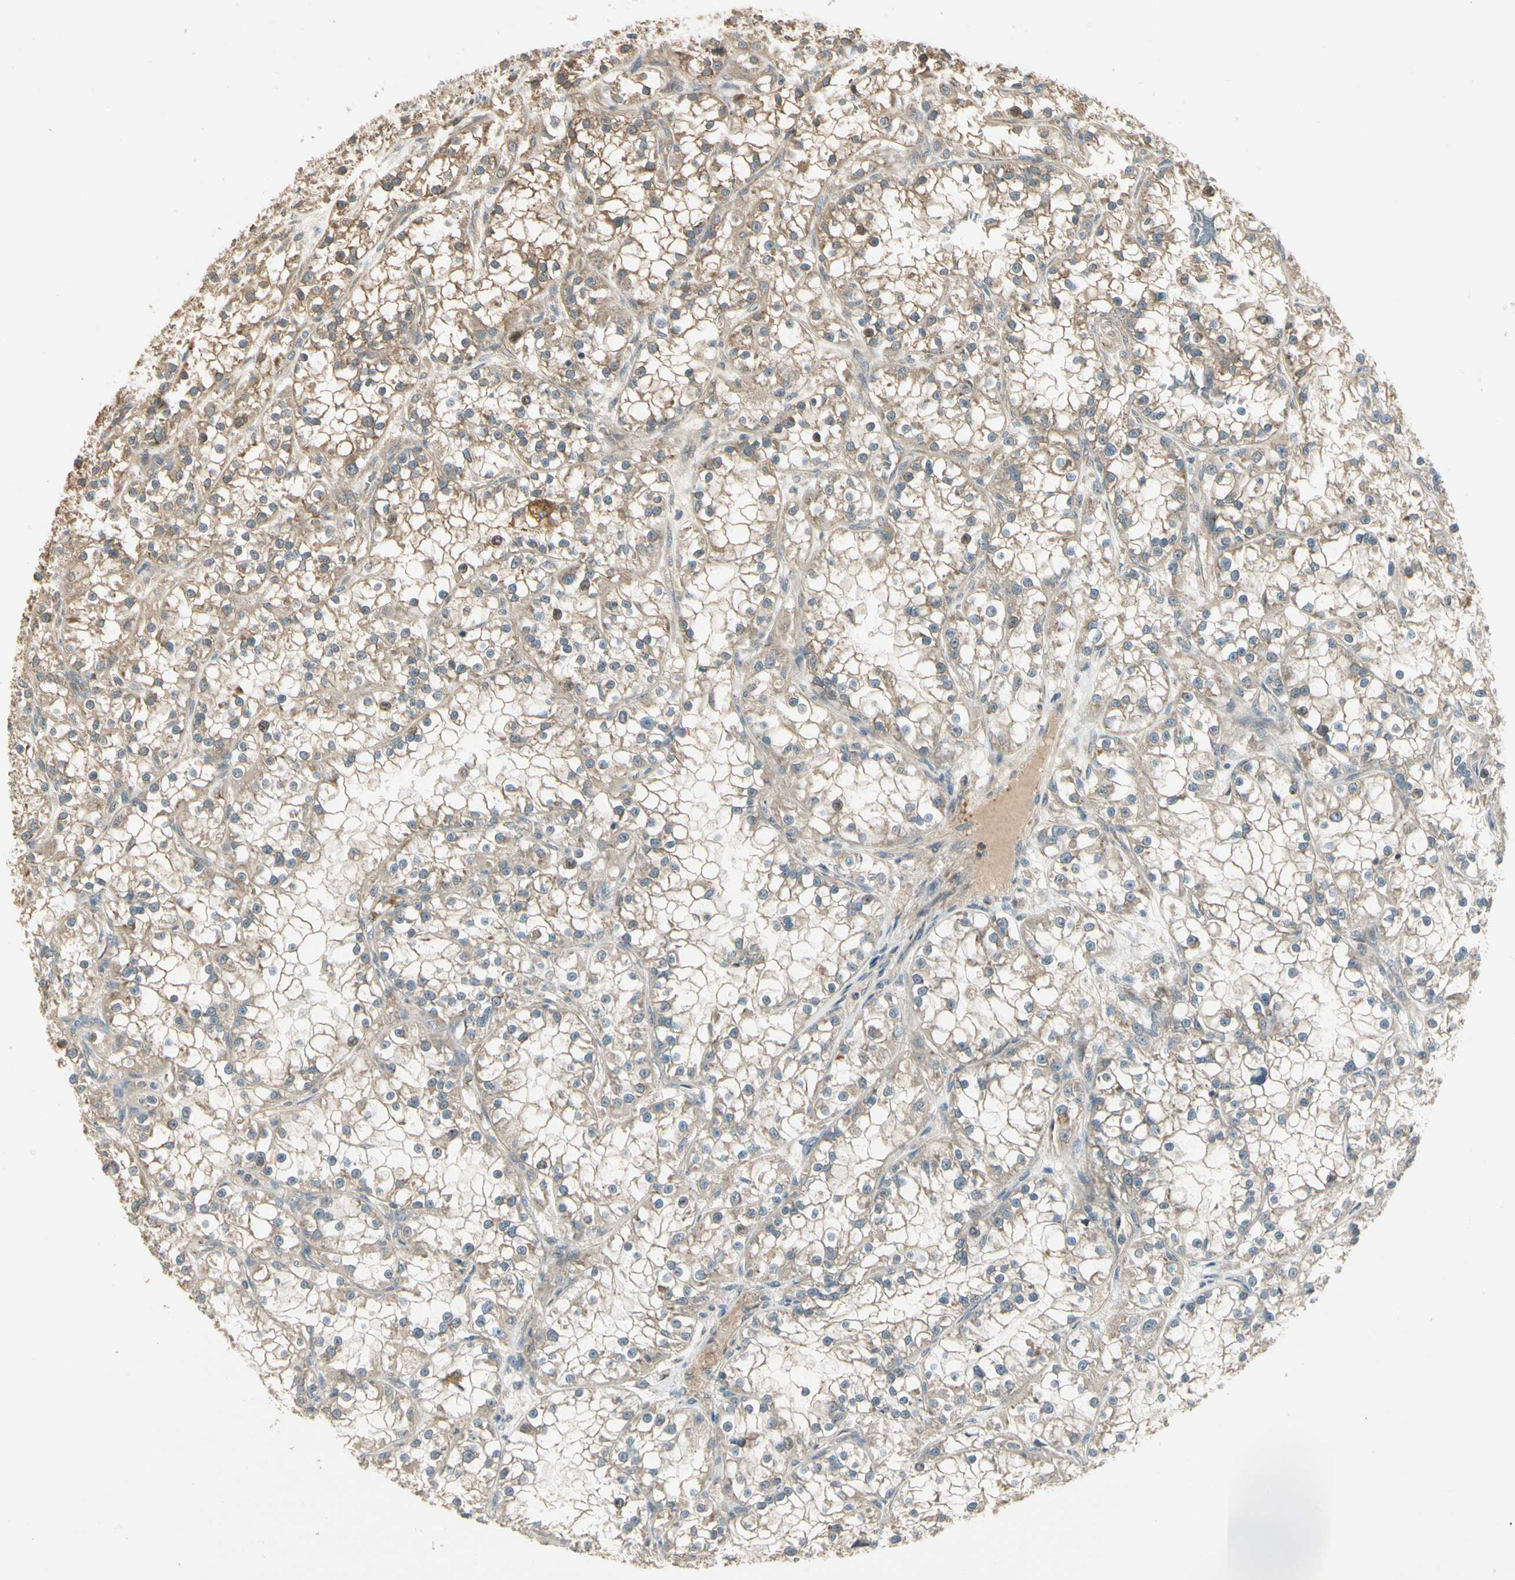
{"staining": {"intensity": "weak", "quantity": ">75%", "location": "cytoplasmic/membranous"}, "tissue": "renal cancer", "cell_type": "Tumor cells", "image_type": "cancer", "snomed": [{"axis": "morphology", "description": "Adenocarcinoma, NOS"}, {"axis": "topography", "description": "Kidney"}], "caption": "The histopathology image displays staining of renal cancer, revealing weak cytoplasmic/membranous protein positivity (brown color) within tumor cells. The staining was performed using DAB (3,3'-diaminobenzidine), with brown indicating positive protein expression. Nuclei are stained blue with hematoxylin.", "gene": "ACVR1", "patient": {"sex": "female", "age": 52}}